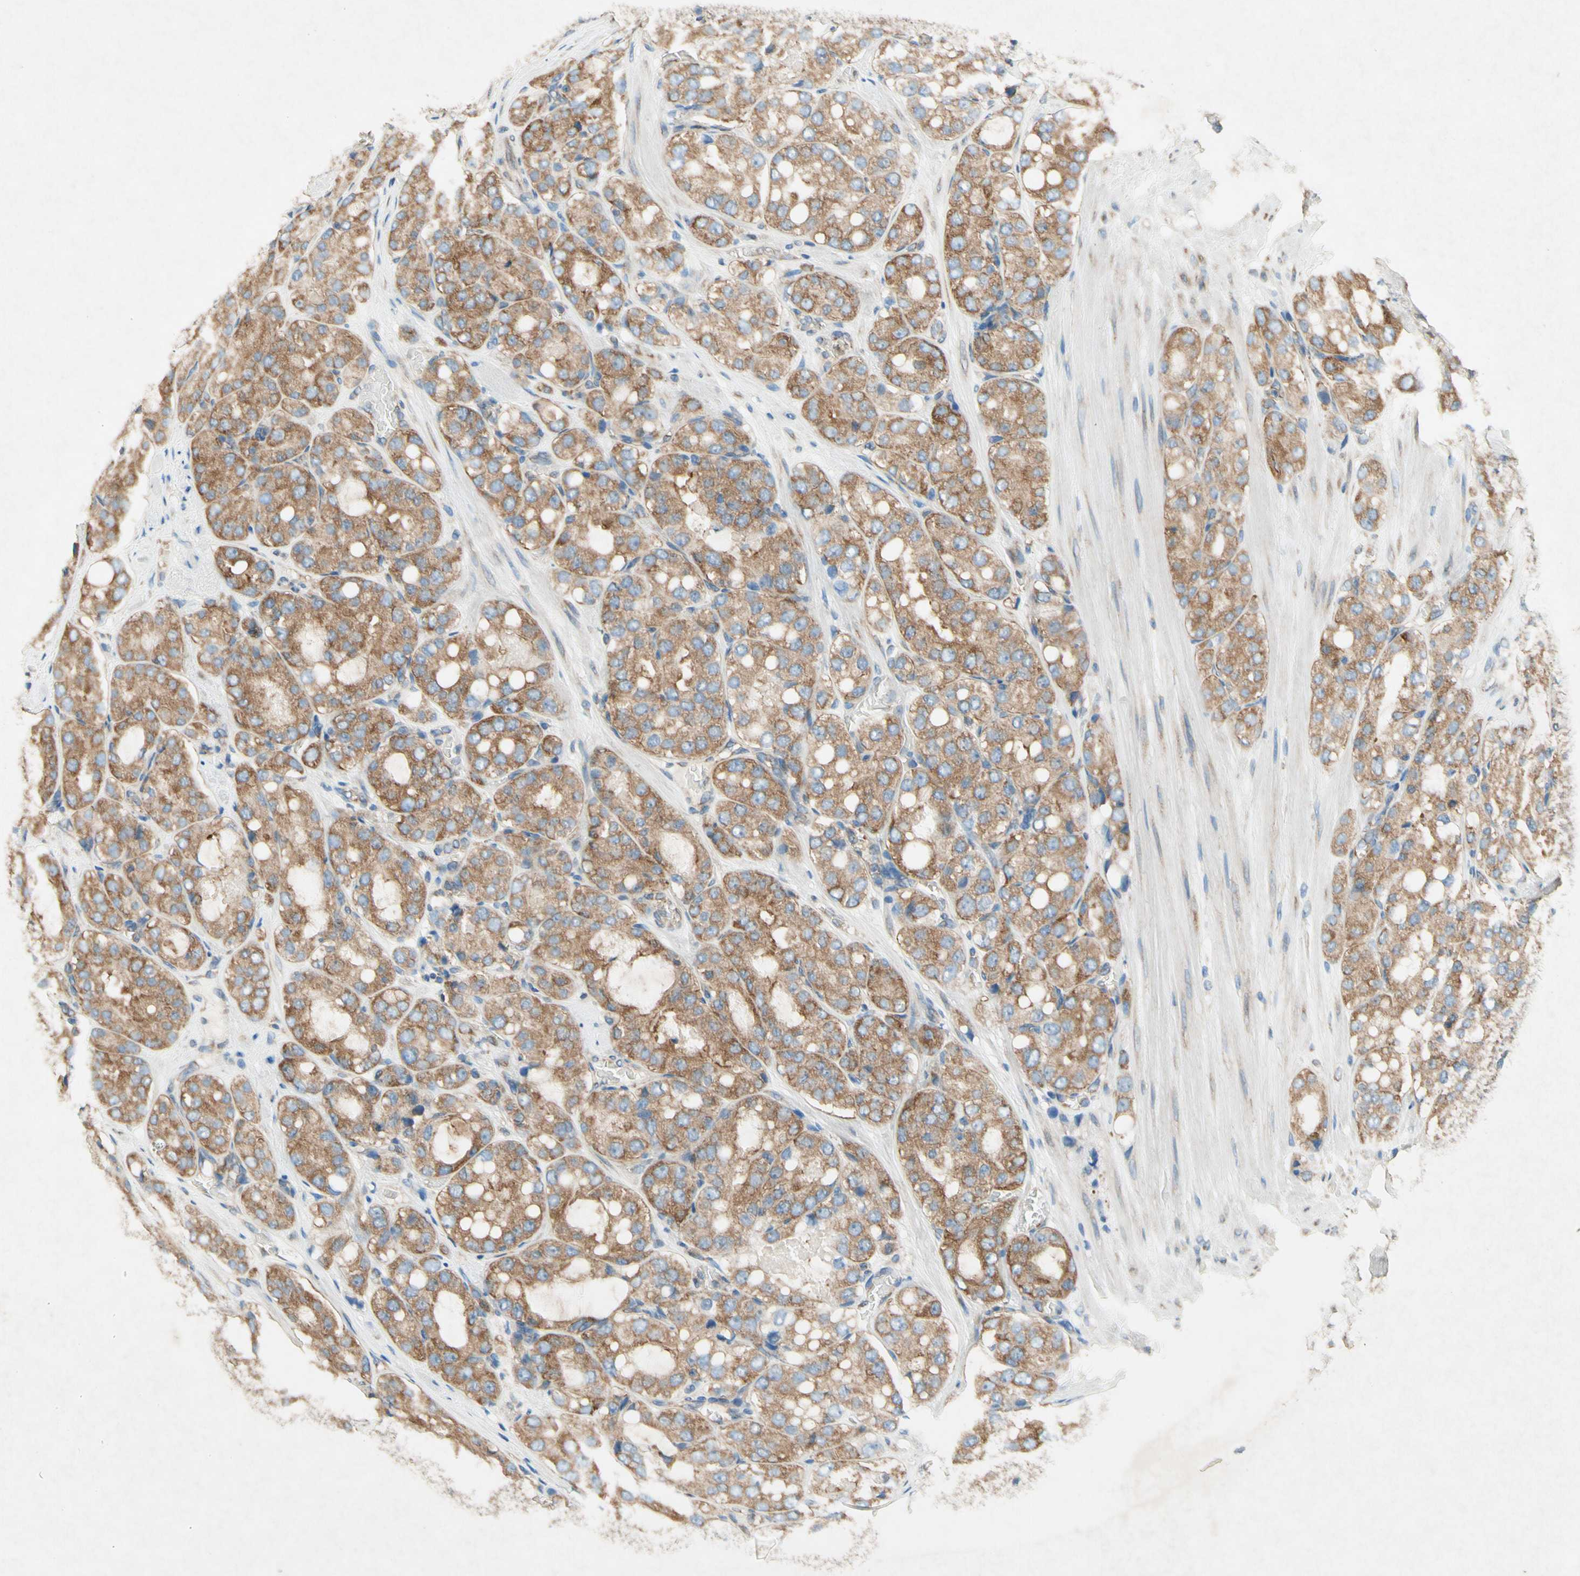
{"staining": {"intensity": "moderate", "quantity": "25%-75%", "location": "cytoplasmic/membranous"}, "tissue": "prostate cancer", "cell_type": "Tumor cells", "image_type": "cancer", "snomed": [{"axis": "morphology", "description": "Adenocarcinoma, High grade"}, {"axis": "topography", "description": "Prostate"}], "caption": "A brown stain shows moderate cytoplasmic/membranous staining of a protein in human prostate cancer (high-grade adenocarcinoma) tumor cells.", "gene": "PABPC1", "patient": {"sex": "male", "age": 65}}